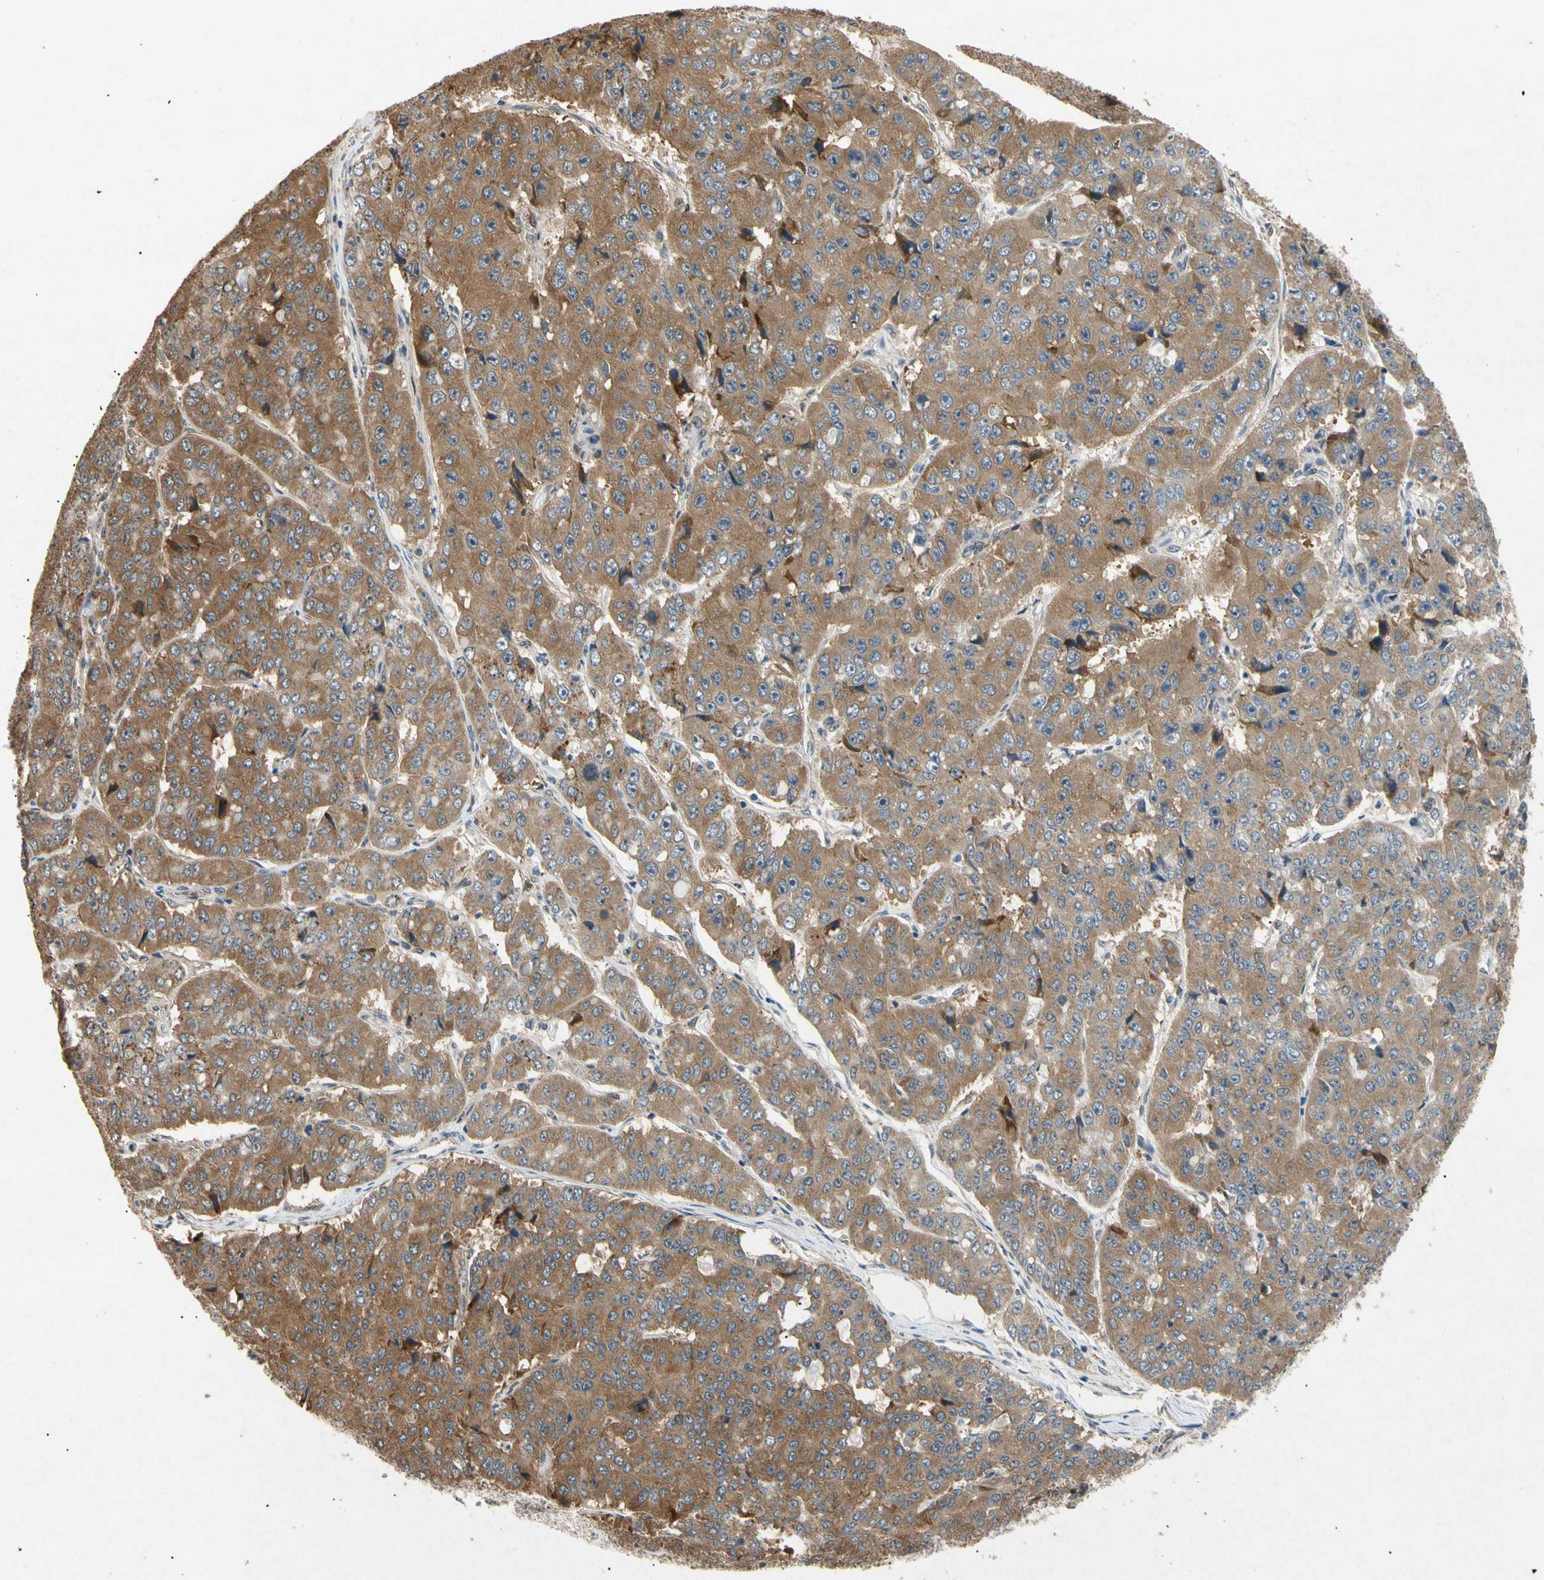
{"staining": {"intensity": "moderate", "quantity": ">75%", "location": "cytoplasmic/membranous"}, "tissue": "pancreatic cancer", "cell_type": "Tumor cells", "image_type": "cancer", "snomed": [{"axis": "morphology", "description": "Adenocarcinoma, NOS"}, {"axis": "topography", "description": "Pancreas"}], "caption": "Immunohistochemistry (IHC) image of neoplastic tissue: pancreatic cancer (adenocarcinoma) stained using IHC exhibits medium levels of moderate protein expression localized specifically in the cytoplasmic/membranous of tumor cells, appearing as a cytoplasmic/membranous brown color.", "gene": "EIF1AX", "patient": {"sex": "male", "age": 50}}